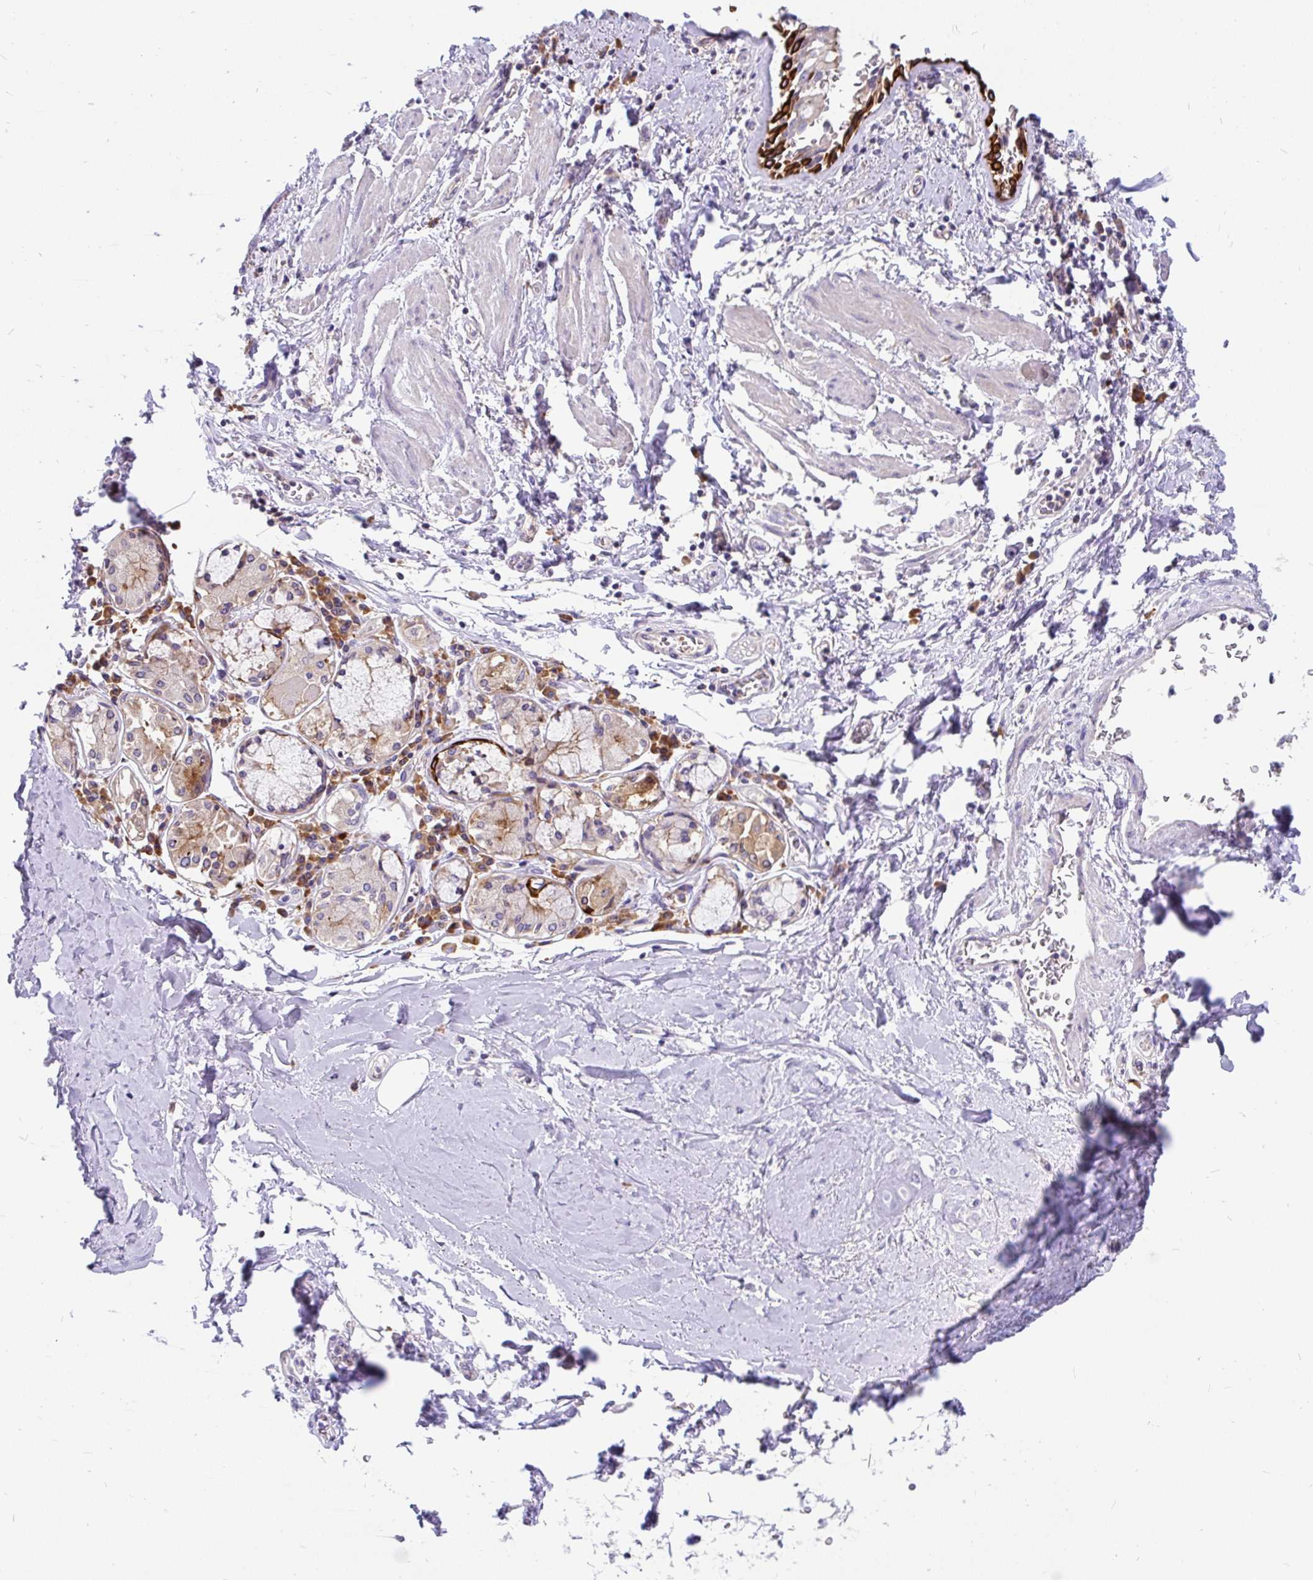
{"staining": {"intensity": "negative", "quantity": "none", "location": "none"}, "tissue": "soft tissue", "cell_type": "Chondrocytes", "image_type": "normal", "snomed": [{"axis": "morphology", "description": "Normal tissue, NOS"}, {"axis": "morphology", "description": "Degeneration, NOS"}, {"axis": "topography", "description": "Cartilage tissue"}, {"axis": "topography", "description": "Lung"}], "caption": "A histopathology image of soft tissue stained for a protein reveals no brown staining in chondrocytes.", "gene": "LRRC26", "patient": {"sex": "female", "age": 61}}